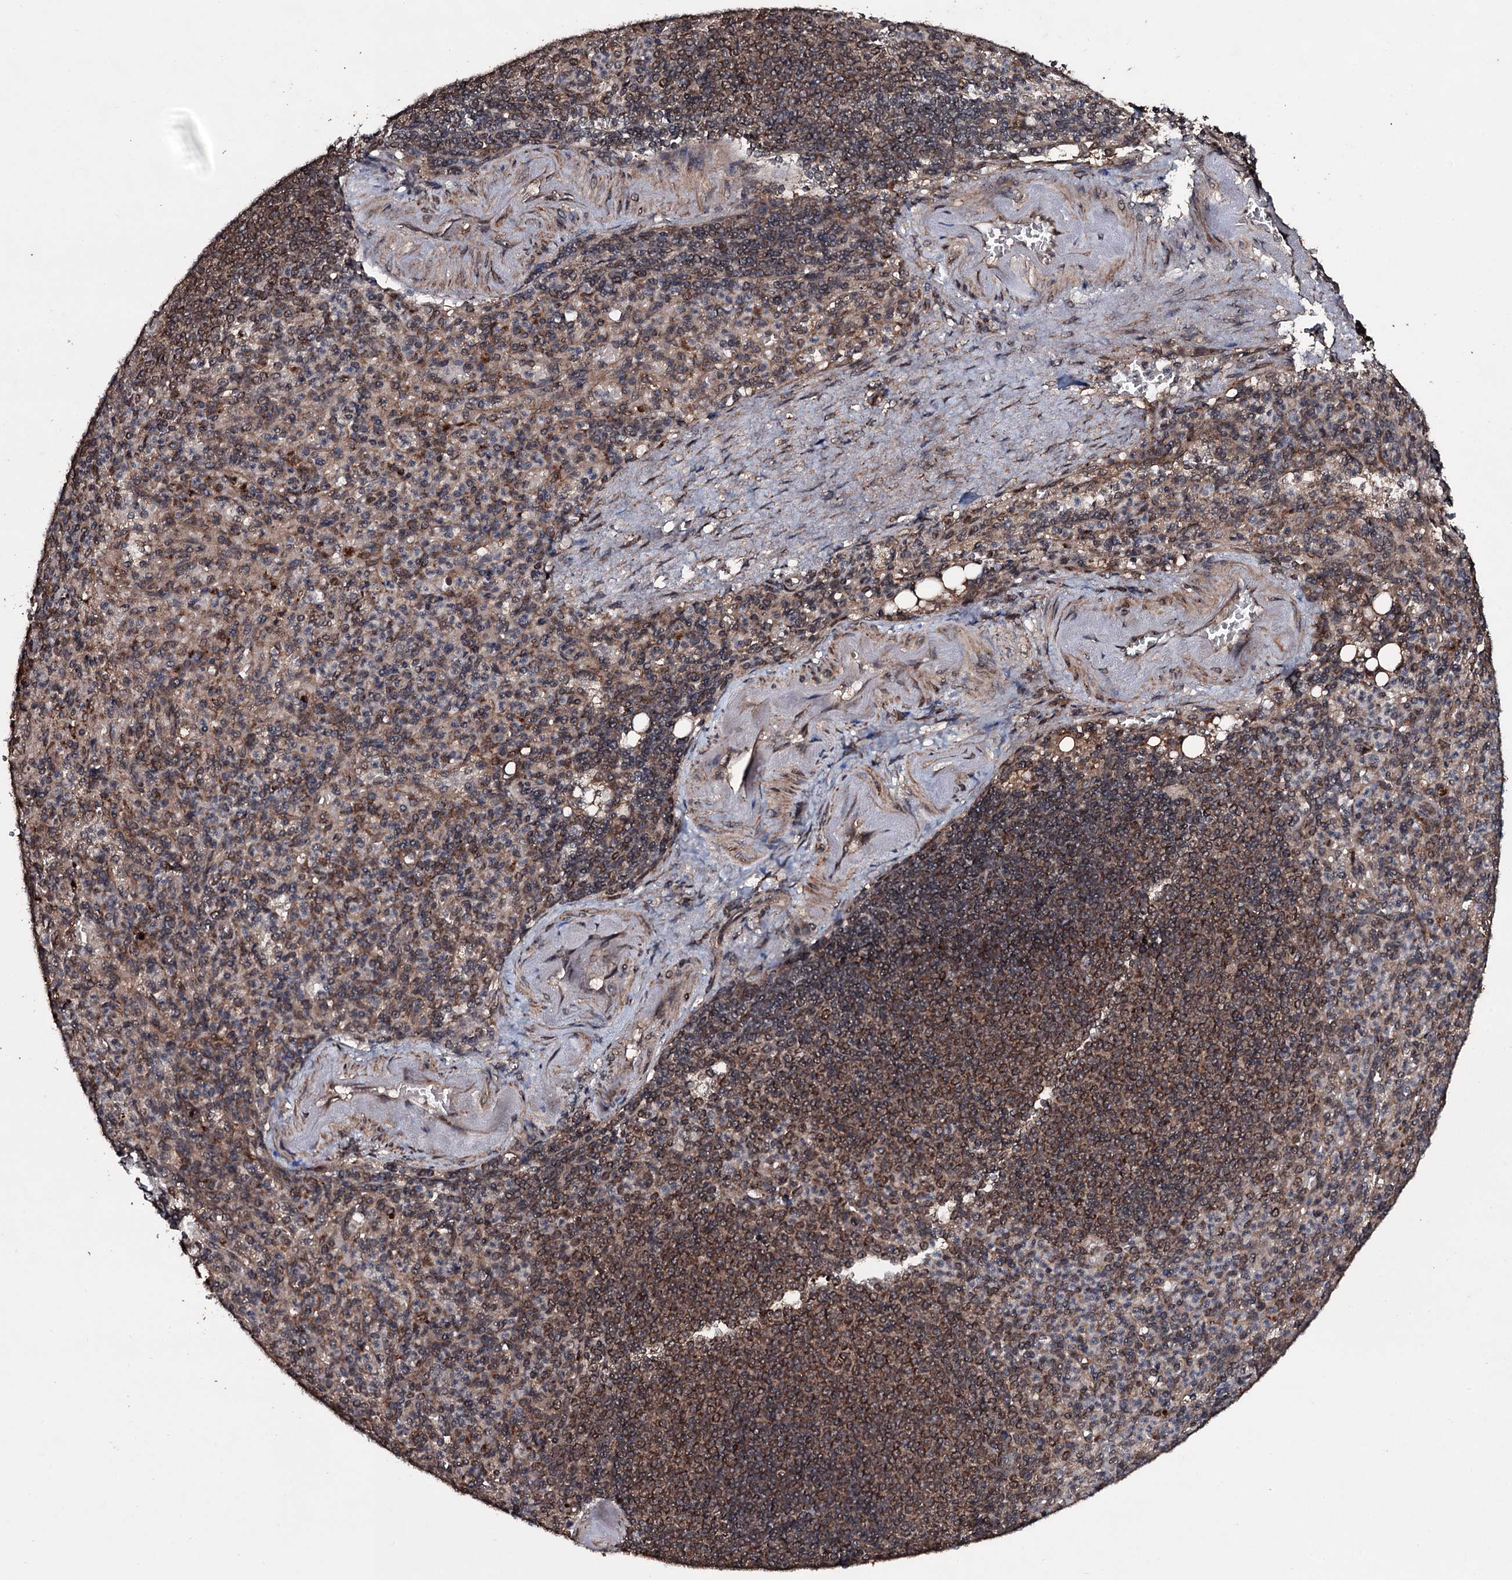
{"staining": {"intensity": "moderate", "quantity": "25%-75%", "location": "cytoplasmic/membranous"}, "tissue": "spleen", "cell_type": "Cells in red pulp", "image_type": "normal", "snomed": [{"axis": "morphology", "description": "Normal tissue, NOS"}, {"axis": "topography", "description": "Spleen"}], "caption": "Spleen stained with DAB (3,3'-diaminobenzidine) immunohistochemistry reveals medium levels of moderate cytoplasmic/membranous staining in approximately 25%-75% of cells in red pulp.", "gene": "MRPS31", "patient": {"sex": "female", "age": 74}}